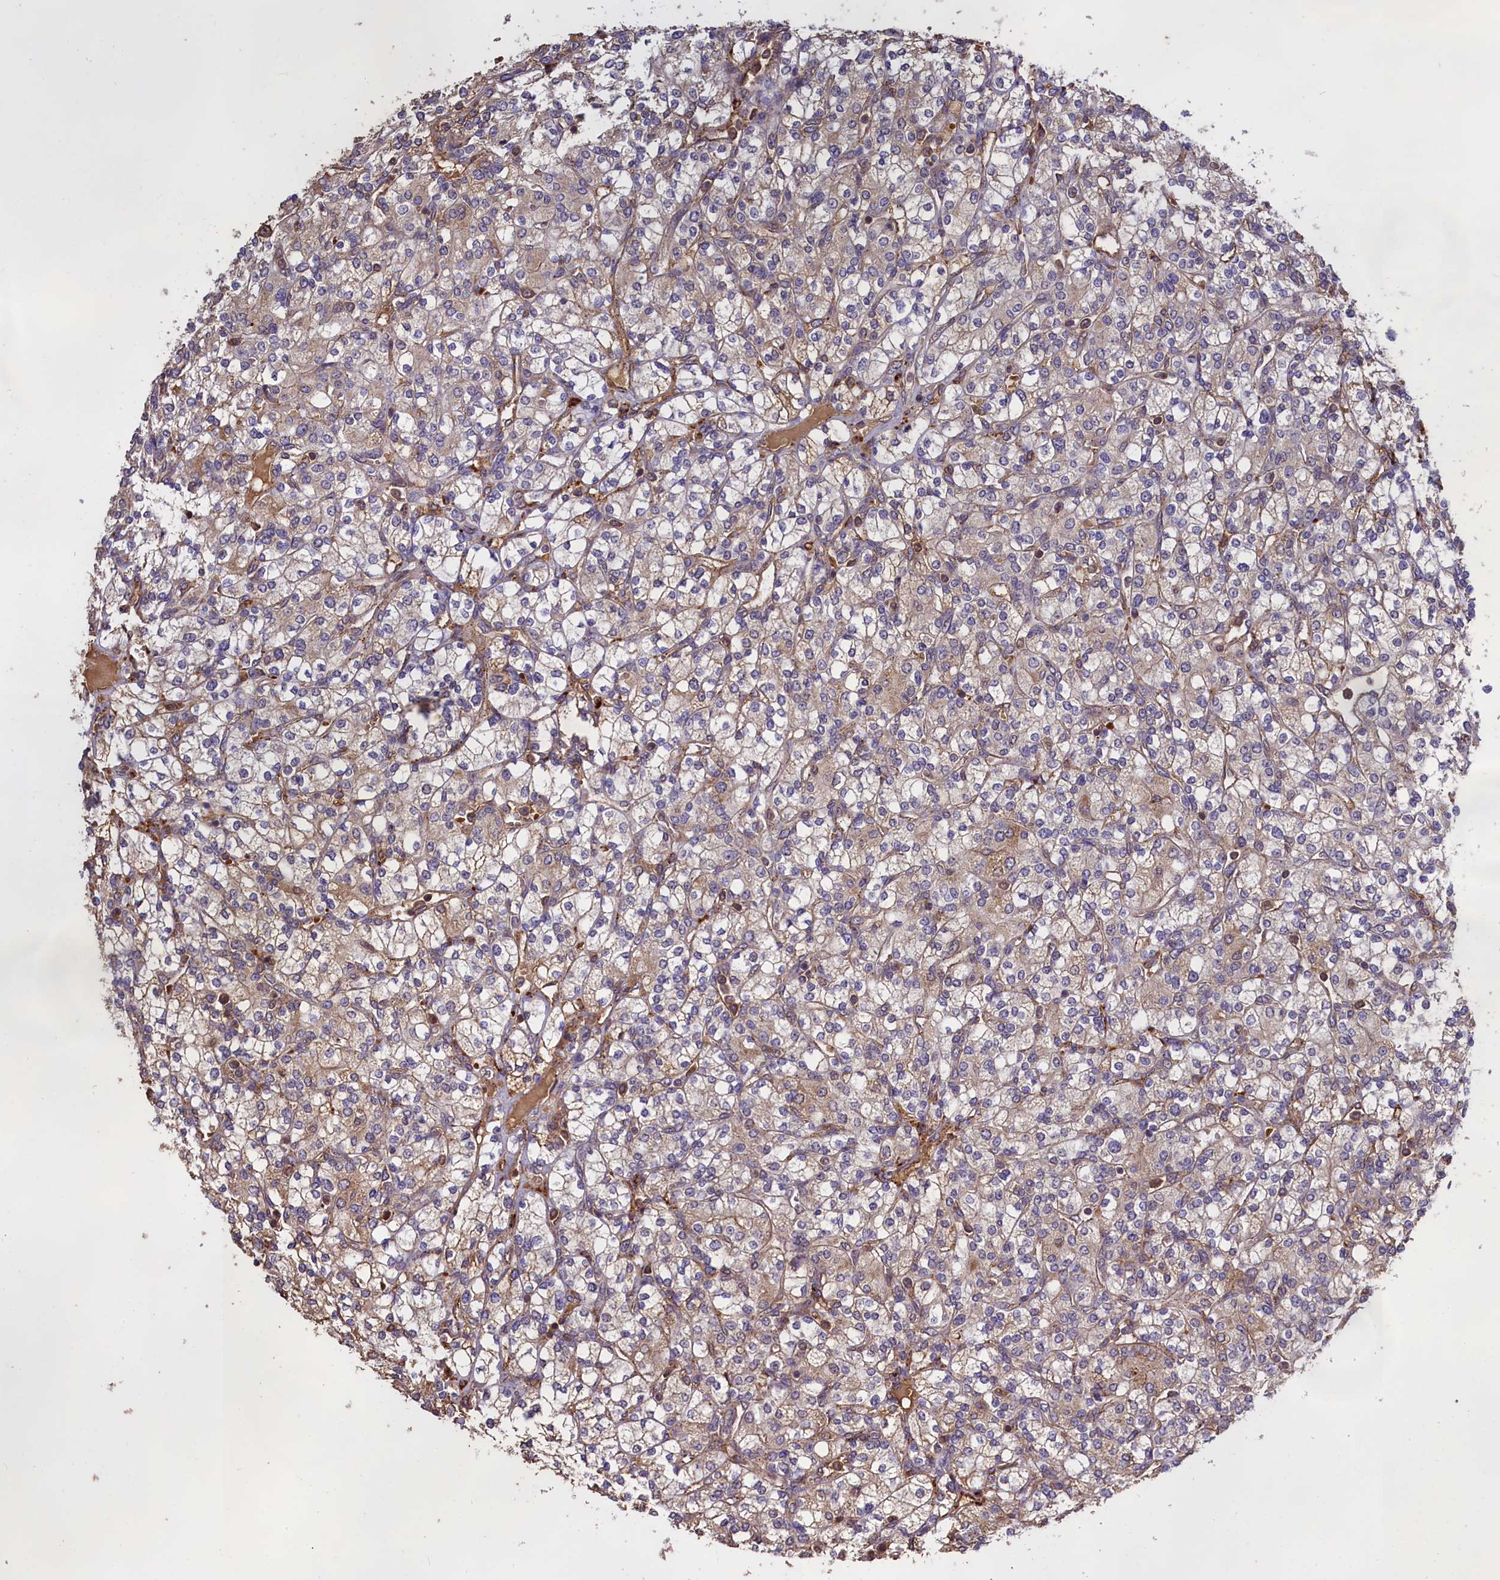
{"staining": {"intensity": "weak", "quantity": "25%-75%", "location": "cytoplasmic/membranous"}, "tissue": "renal cancer", "cell_type": "Tumor cells", "image_type": "cancer", "snomed": [{"axis": "morphology", "description": "Adenocarcinoma, NOS"}, {"axis": "topography", "description": "Kidney"}], "caption": "Immunohistochemistry (IHC) photomicrograph of neoplastic tissue: human renal cancer (adenocarcinoma) stained using IHC demonstrates low levels of weak protein expression localized specifically in the cytoplasmic/membranous of tumor cells, appearing as a cytoplasmic/membranous brown color.", "gene": "CLRN2", "patient": {"sex": "male", "age": 77}}